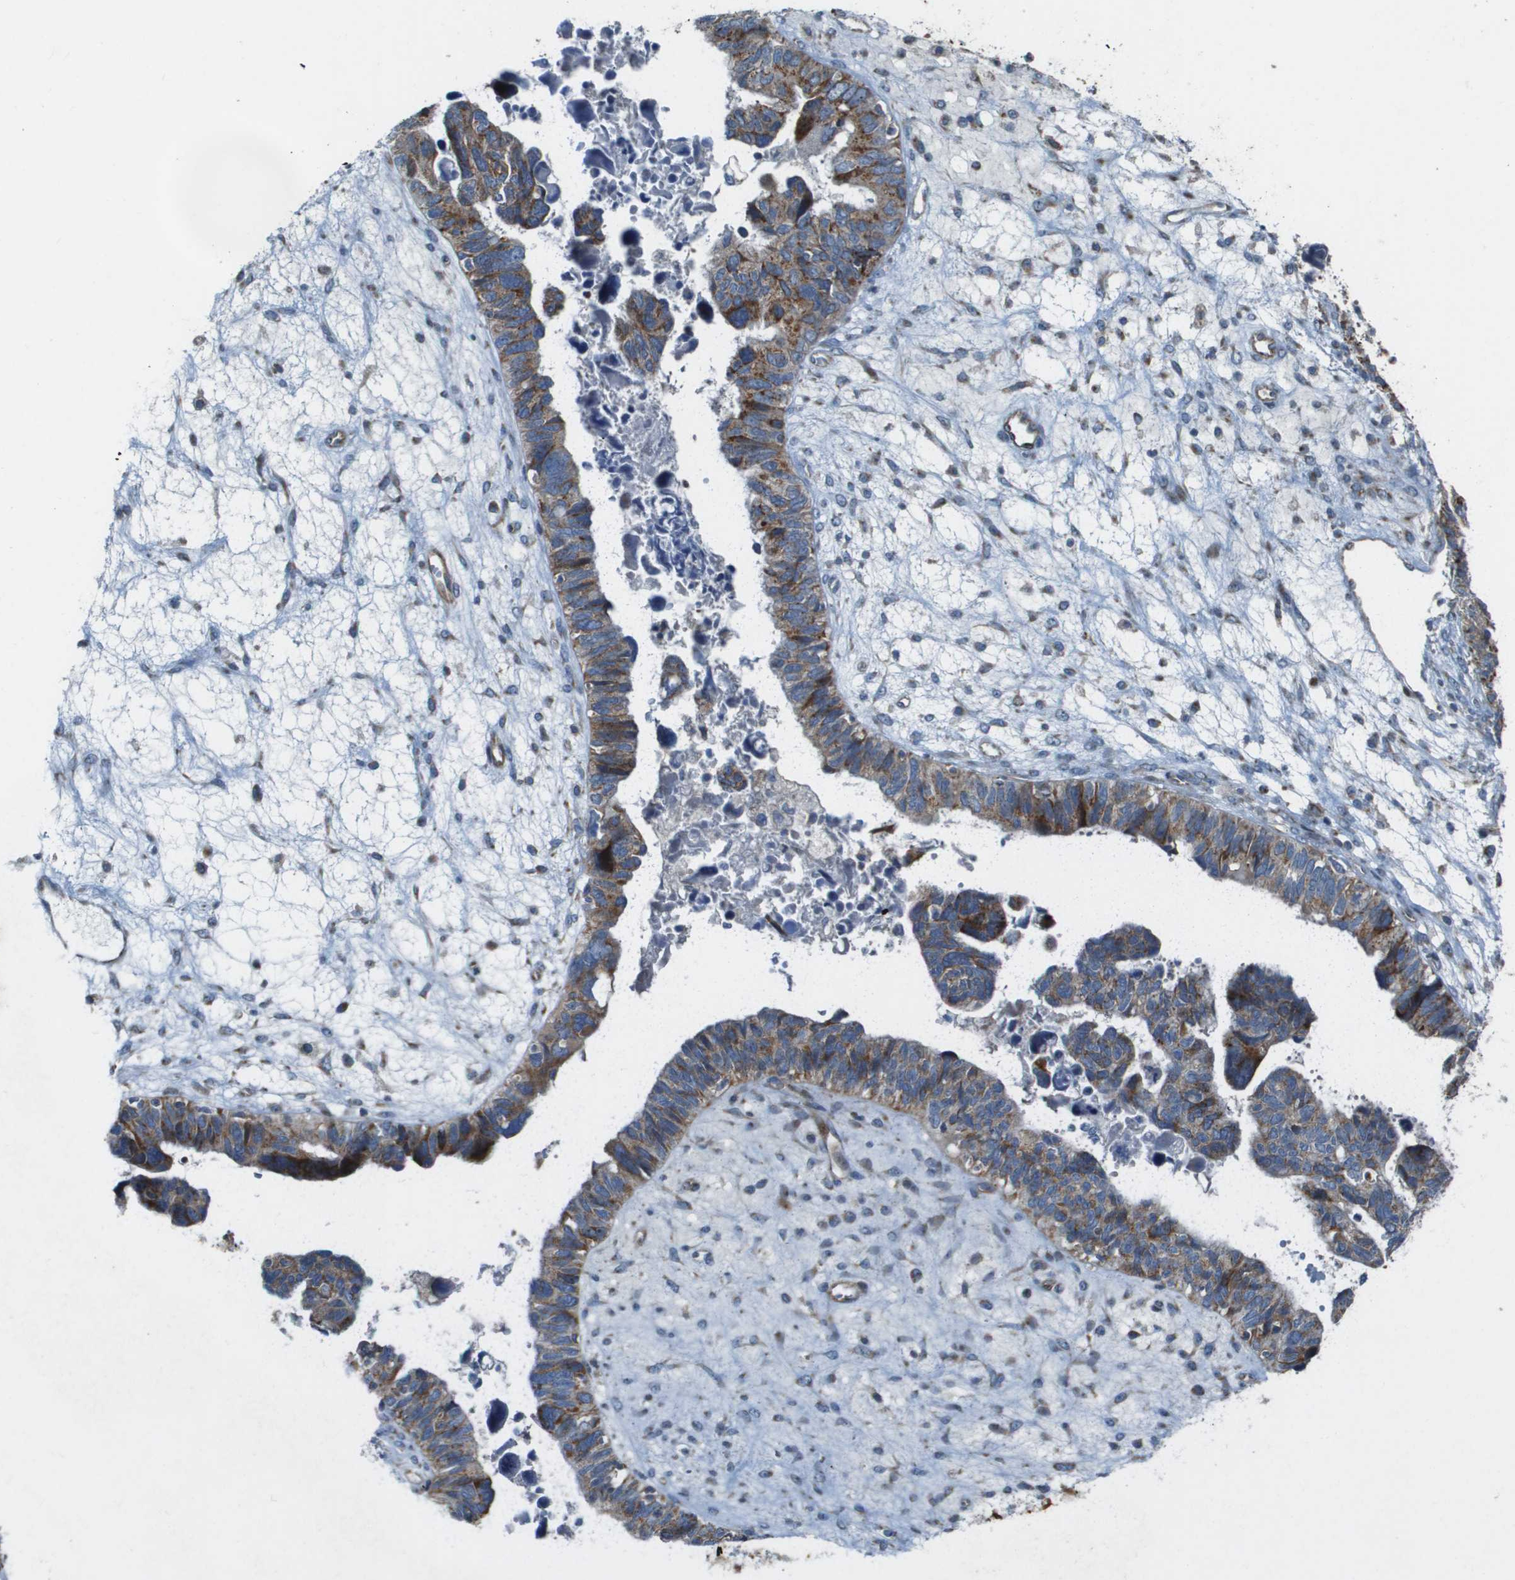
{"staining": {"intensity": "moderate", "quantity": ">75%", "location": "cytoplasmic/membranous"}, "tissue": "ovarian cancer", "cell_type": "Tumor cells", "image_type": "cancer", "snomed": [{"axis": "morphology", "description": "Cystadenocarcinoma, serous, NOS"}, {"axis": "topography", "description": "Ovary"}], "caption": "There is medium levels of moderate cytoplasmic/membranous expression in tumor cells of serous cystadenocarcinoma (ovarian), as demonstrated by immunohistochemical staining (brown color).", "gene": "MGAT3", "patient": {"sex": "female", "age": 79}}